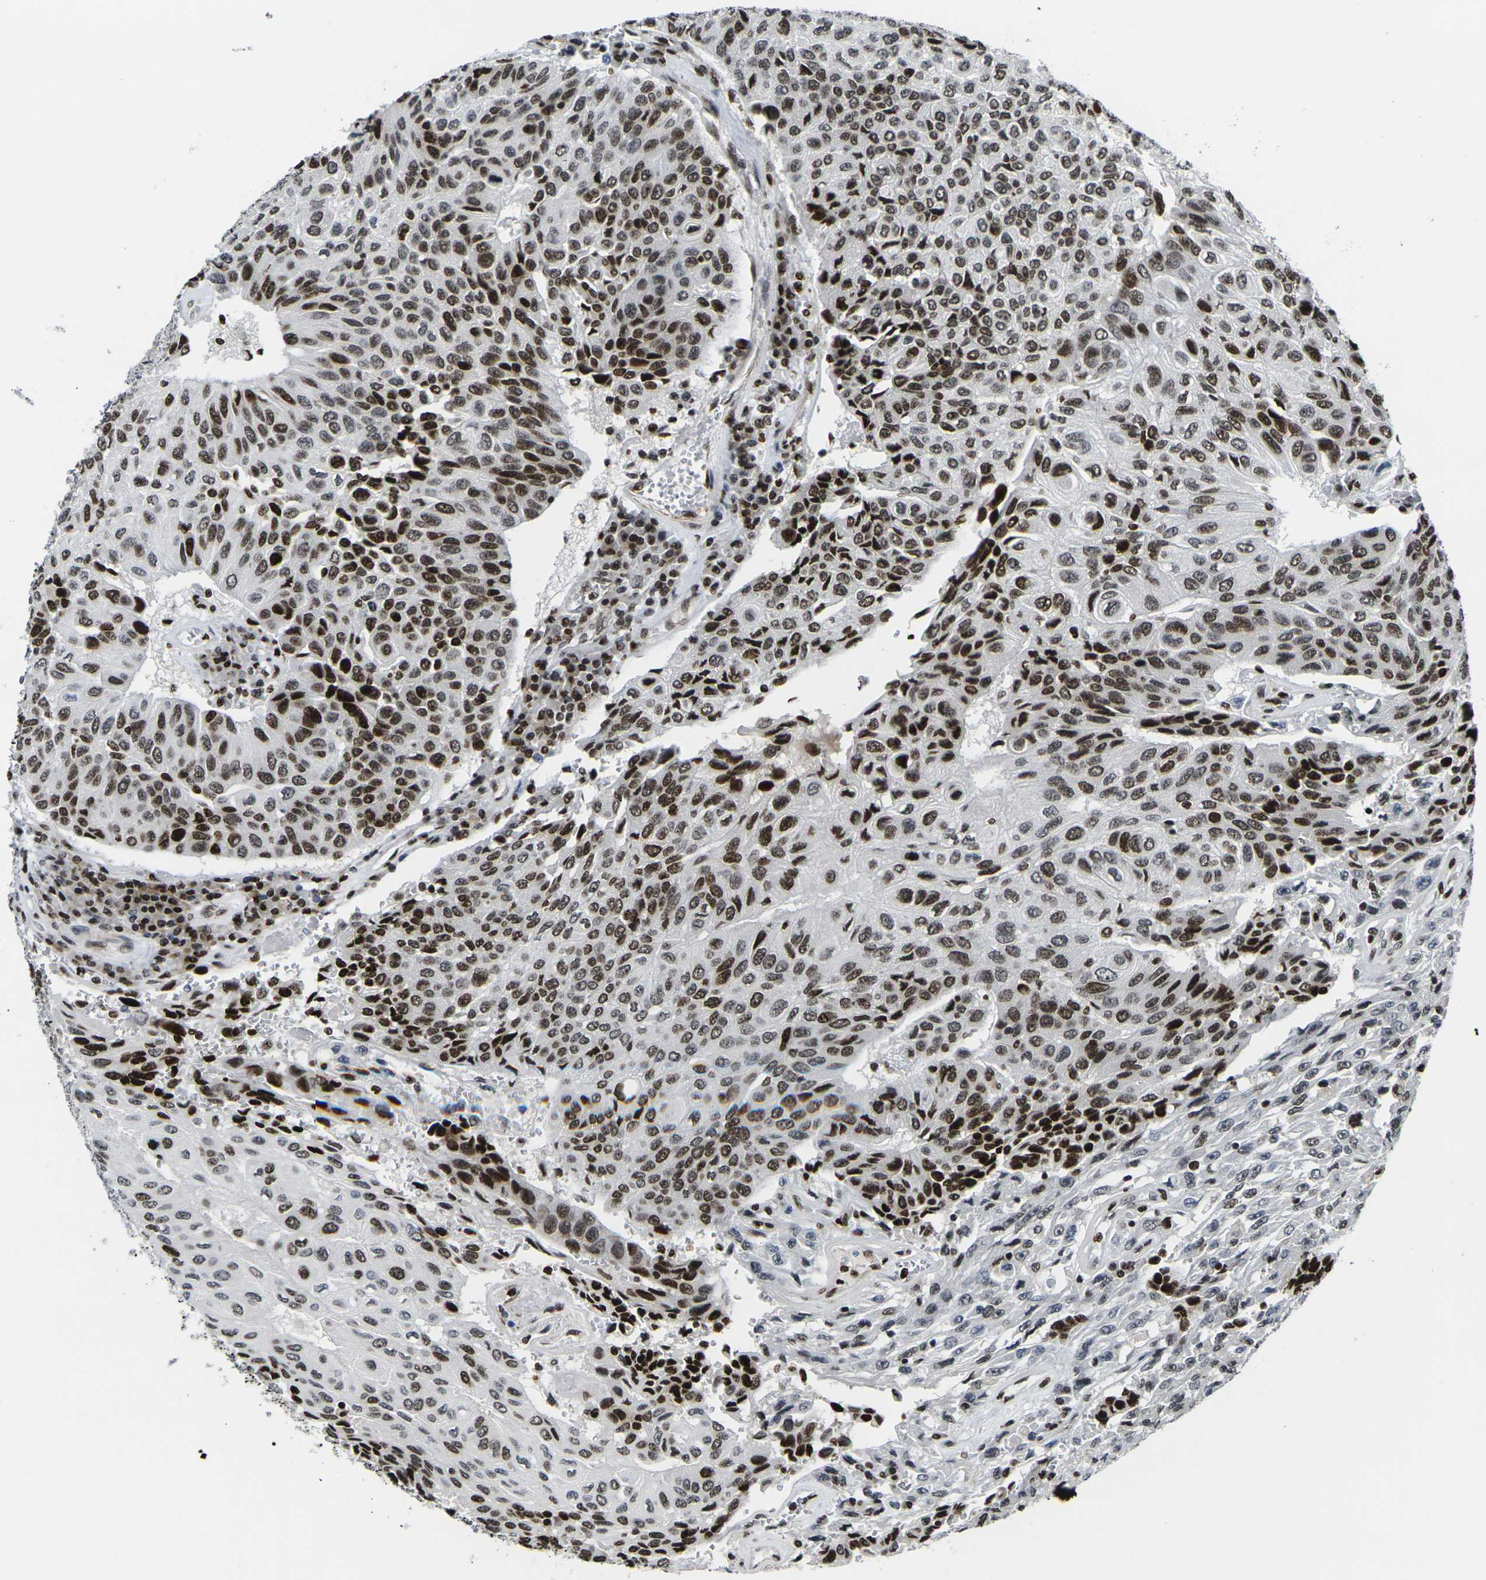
{"staining": {"intensity": "strong", "quantity": "25%-75%", "location": "nuclear"}, "tissue": "urothelial cancer", "cell_type": "Tumor cells", "image_type": "cancer", "snomed": [{"axis": "morphology", "description": "Urothelial carcinoma, High grade"}, {"axis": "topography", "description": "Urinary bladder"}], "caption": "Strong nuclear staining for a protein is identified in about 25%-75% of tumor cells of urothelial carcinoma (high-grade) using IHC.", "gene": "H1-10", "patient": {"sex": "male", "age": 66}}